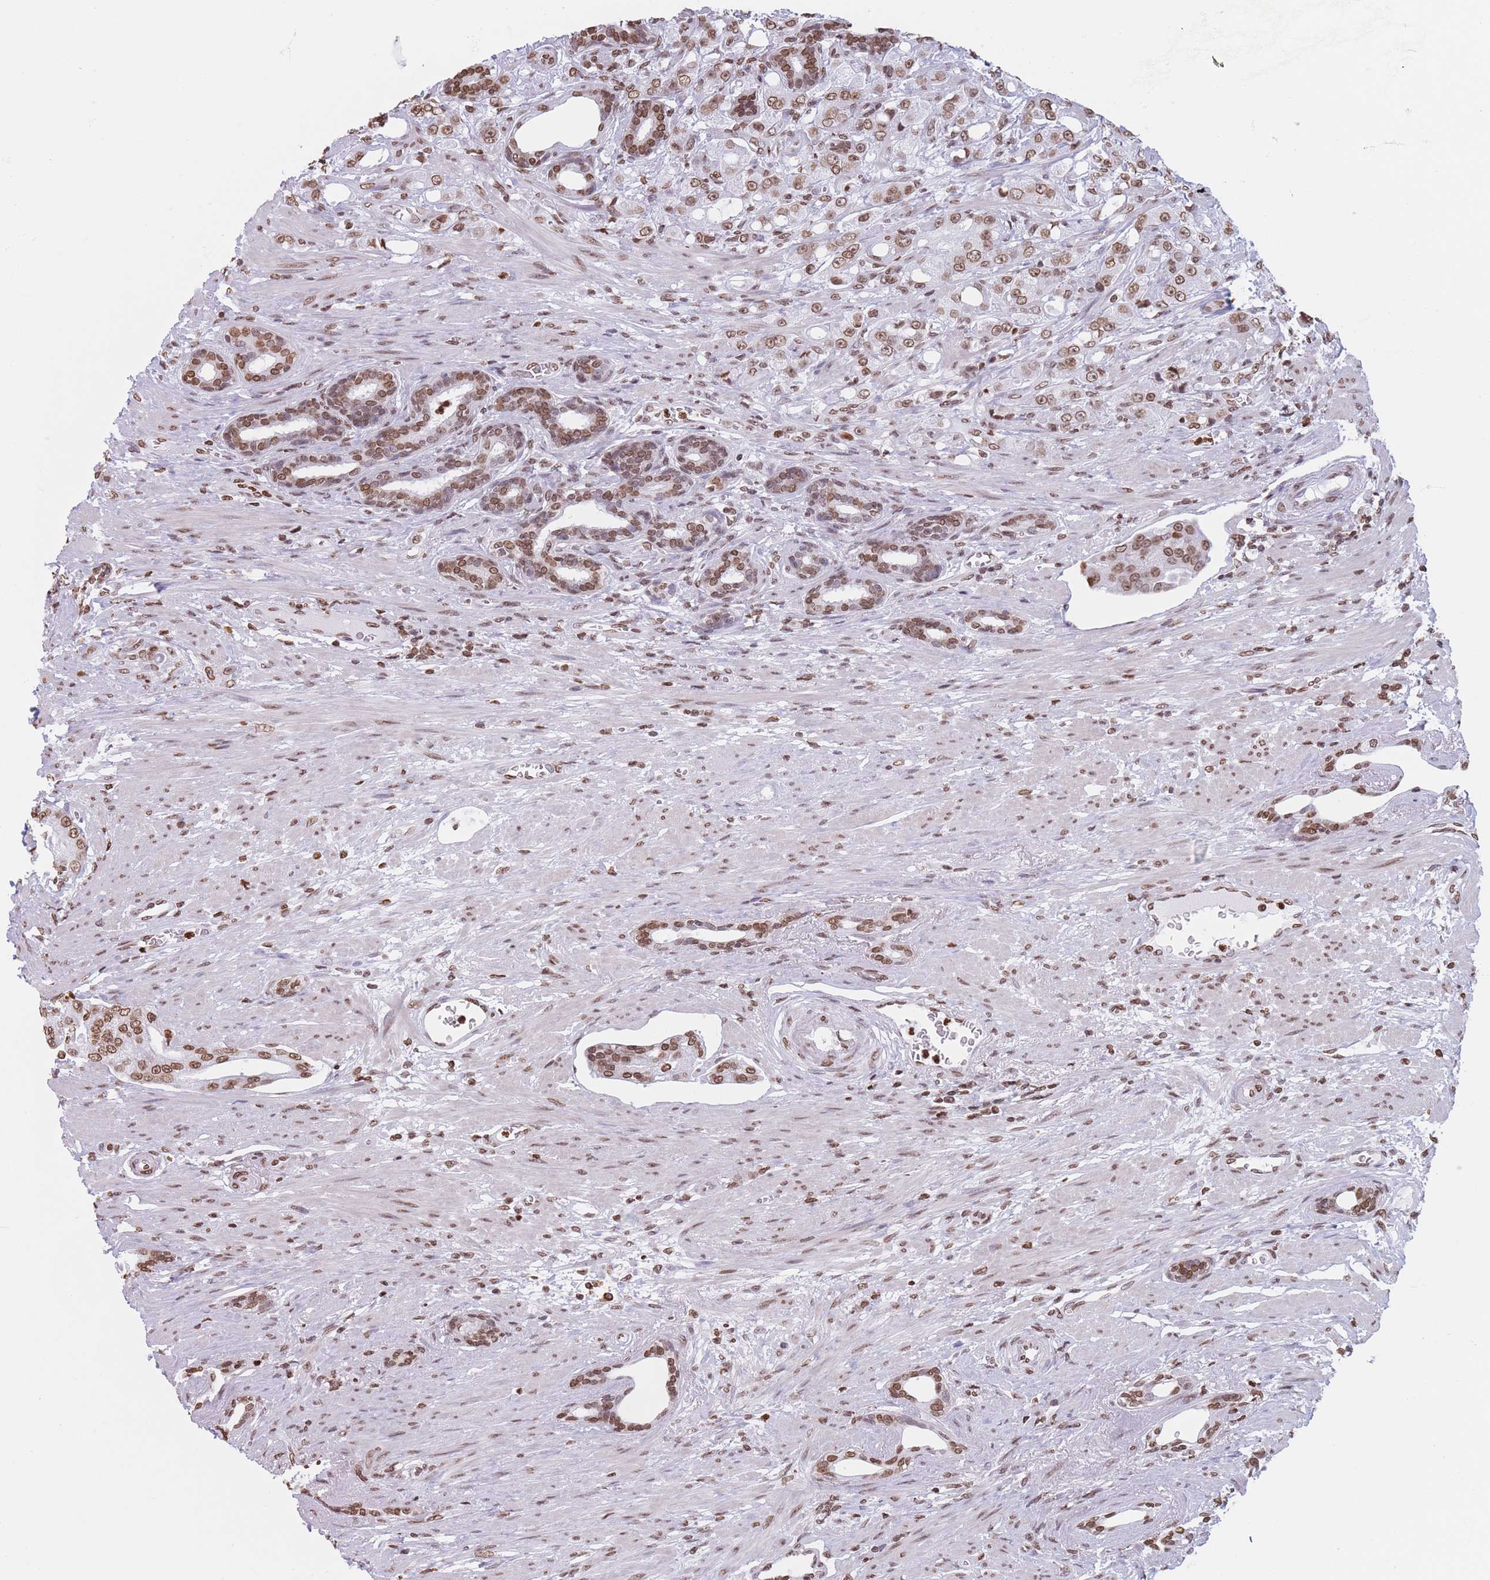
{"staining": {"intensity": "moderate", "quantity": ">75%", "location": "nuclear"}, "tissue": "prostate cancer", "cell_type": "Tumor cells", "image_type": "cancer", "snomed": [{"axis": "morphology", "description": "Adenocarcinoma, High grade"}, {"axis": "topography", "description": "Prostate"}], "caption": "Immunohistochemistry (IHC) (DAB (3,3'-diaminobenzidine)) staining of prostate high-grade adenocarcinoma shows moderate nuclear protein positivity in about >75% of tumor cells.", "gene": "RYK", "patient": {"sex": "male", "age": 69}}